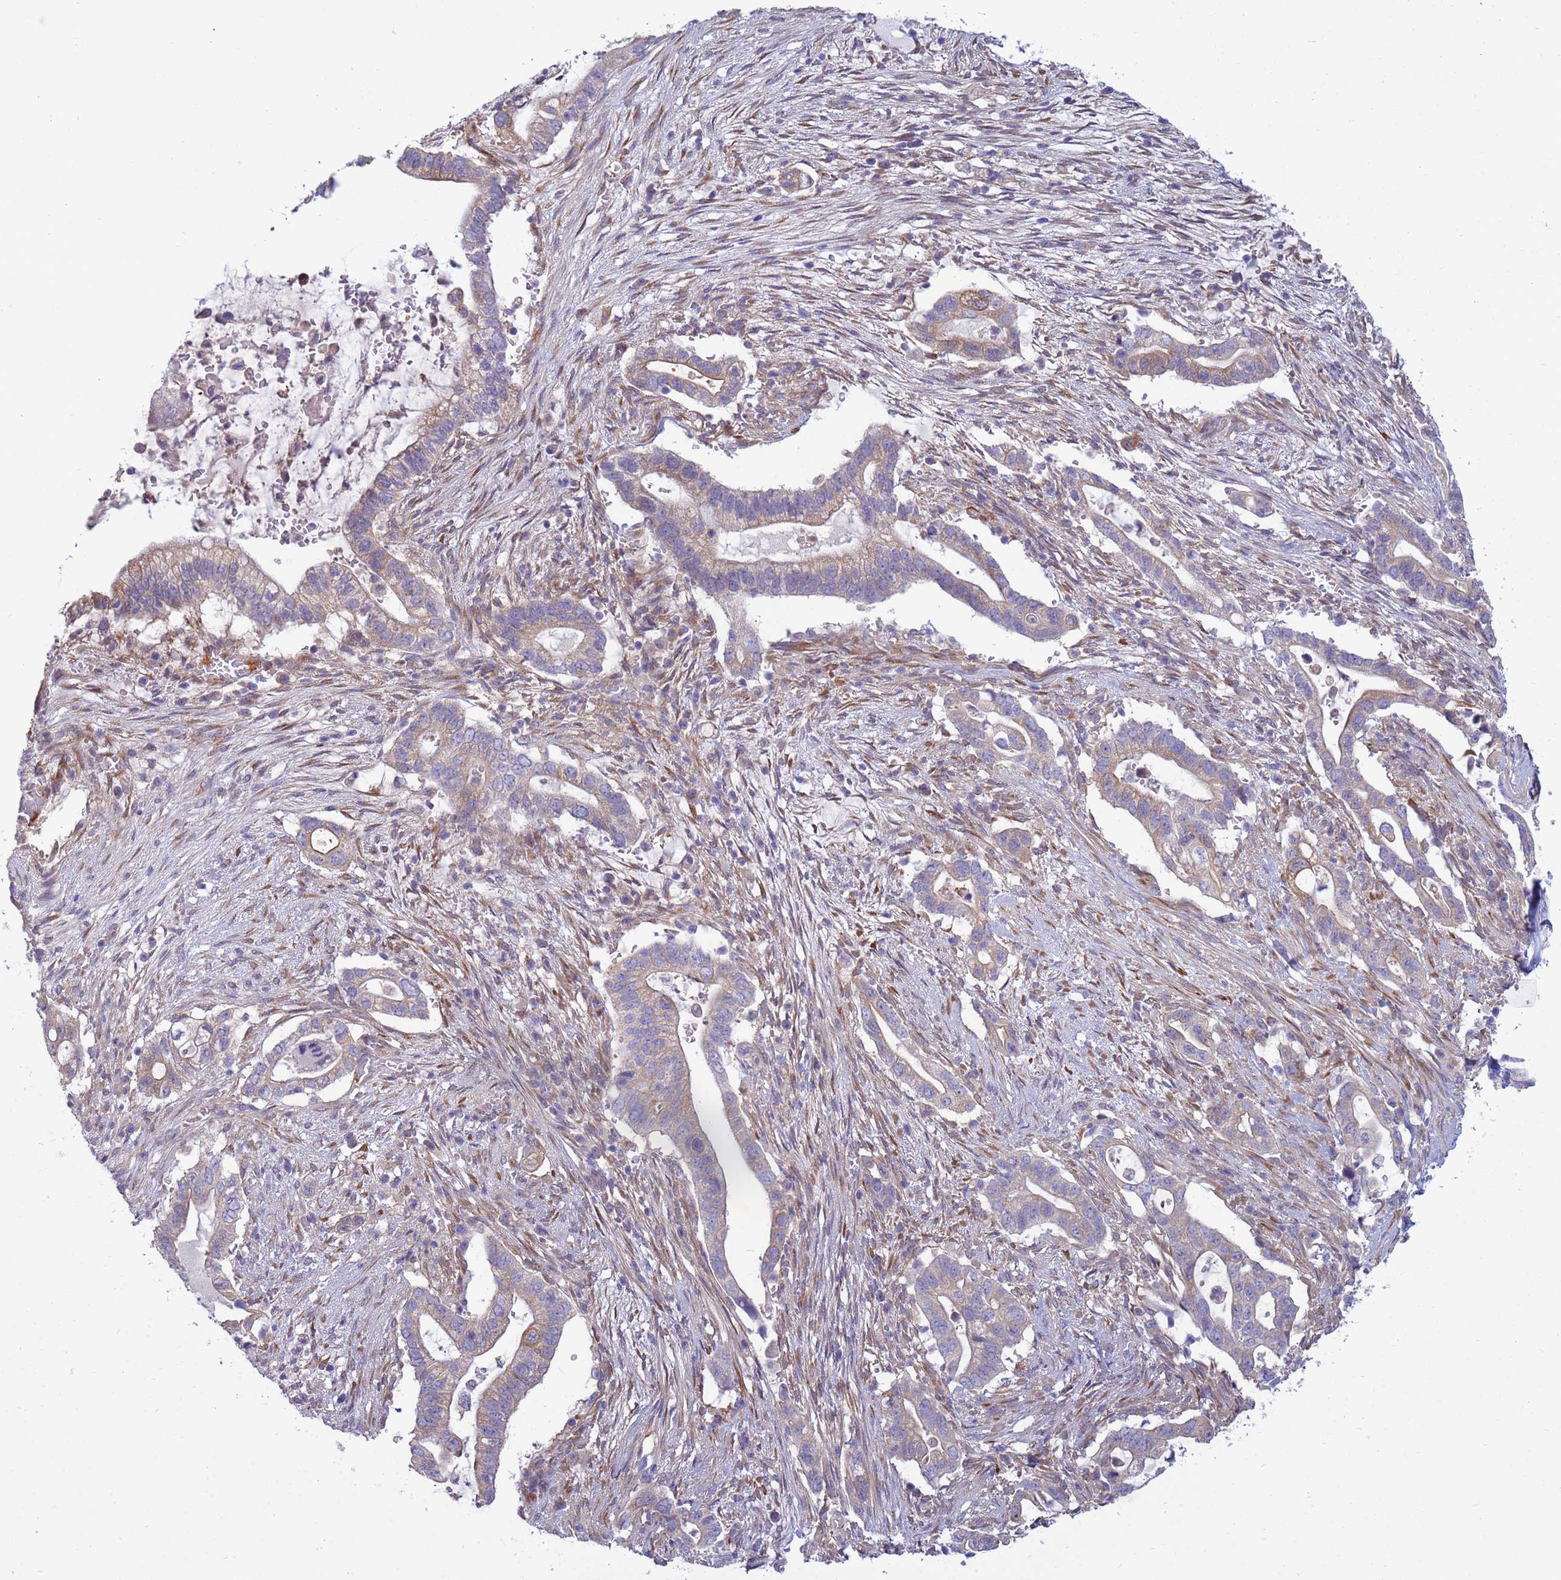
{"staining": {"intensity": "weak", "quantity": "25%-75%", "location": "cytoplasmic/membranous"}, "tissue": "pancreatic cancer", "cell_type": "Tumor cells", "image_type": "cancer", "snomed": [{"axis": "morphology", "description": "Adenocarcinoma, NOS"}, {"axis": "topography", "description": "Pancreas"}], "caption": "Protein expression analysis of pancreatic cancer (adenocarcinoma) shows weak cytoplasmic/membranous staining in about 25%-75% of tumor cells.", "gene": "TRPC6", "patient": {"sex": "female", "age": 72}}